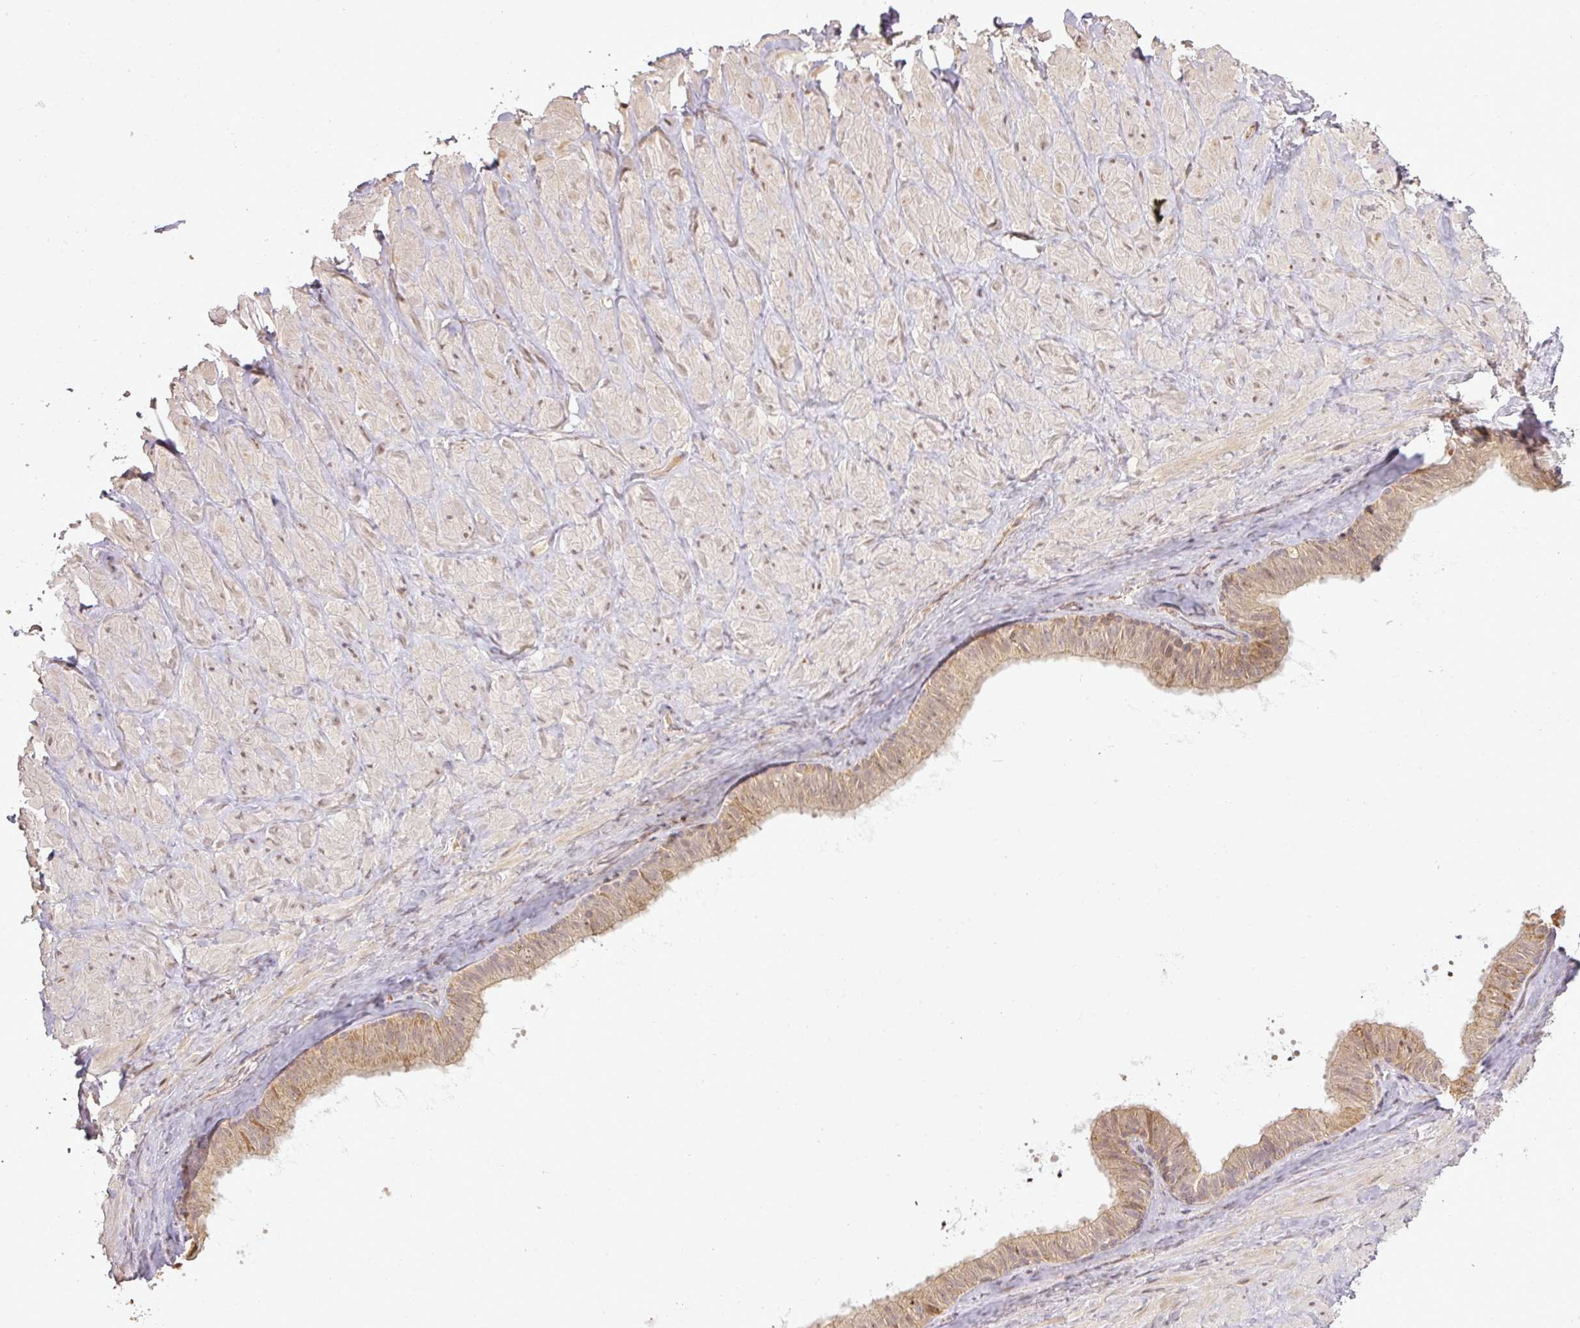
{"staining": {"intensity": "moderate", "quantity": ">75%", "location": "cytoplasmic/membranous"}, "tissue": "soft tissue", "cell_type": "Fibroblasts", "image_type": "normal", "snomed": [{"axis": "morphology", "description": "Normal tissue, NOS"}, {"axis": "topography", "description": "Soft tissue"}, {"axis": "topography", "description": "Vascular tissue"}], "caption": "Protein expression analysis of unremarkable human soft tissue reveals moderate cytoplasmic/membranous expression in approximately >75% of fibroblasts. The staining was performed using DAB, with brown indicating positive protein expression. Nuclei are stained blue with hematoxylin.", "gene": "FAIM", "patient": {"sex": "male", "age": 41}}